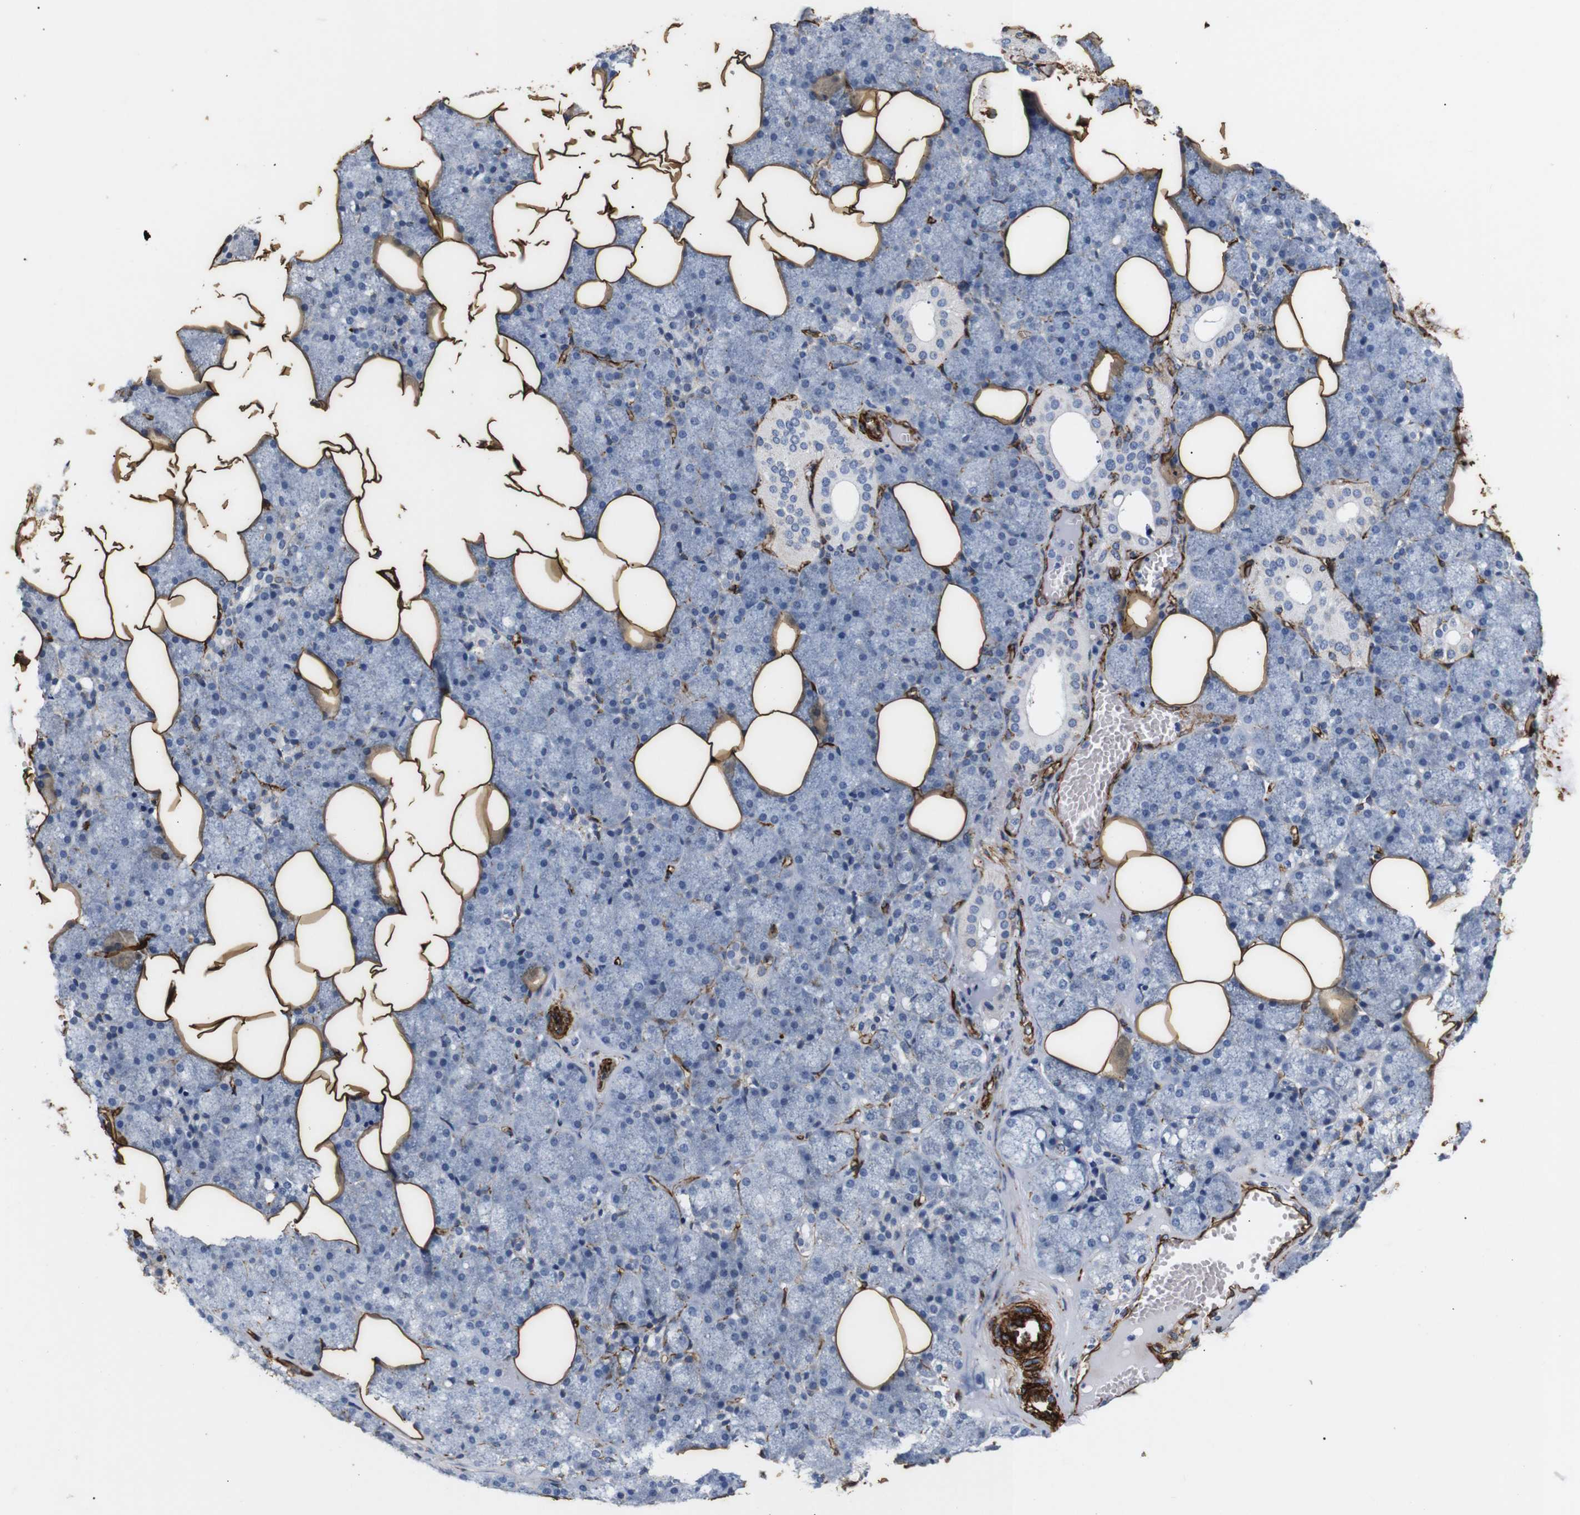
{"staining": {"intensity": "negative", "quantity": "none", "location": "none"}, "tissue": "salivary gland", "cell_type": "Glandular cells", "image_type": "normal", "snomed": [{"axis": "morphology", "description": "Normal tissue, NOS"}, {"axis": "topography", "description": "Salivary gland"}], "caption": "The micrograph displays no significant positivity in glandular cells of salivary gland.", "gene": "CAV2", "patient": {"sex": "male", "age": 62}}